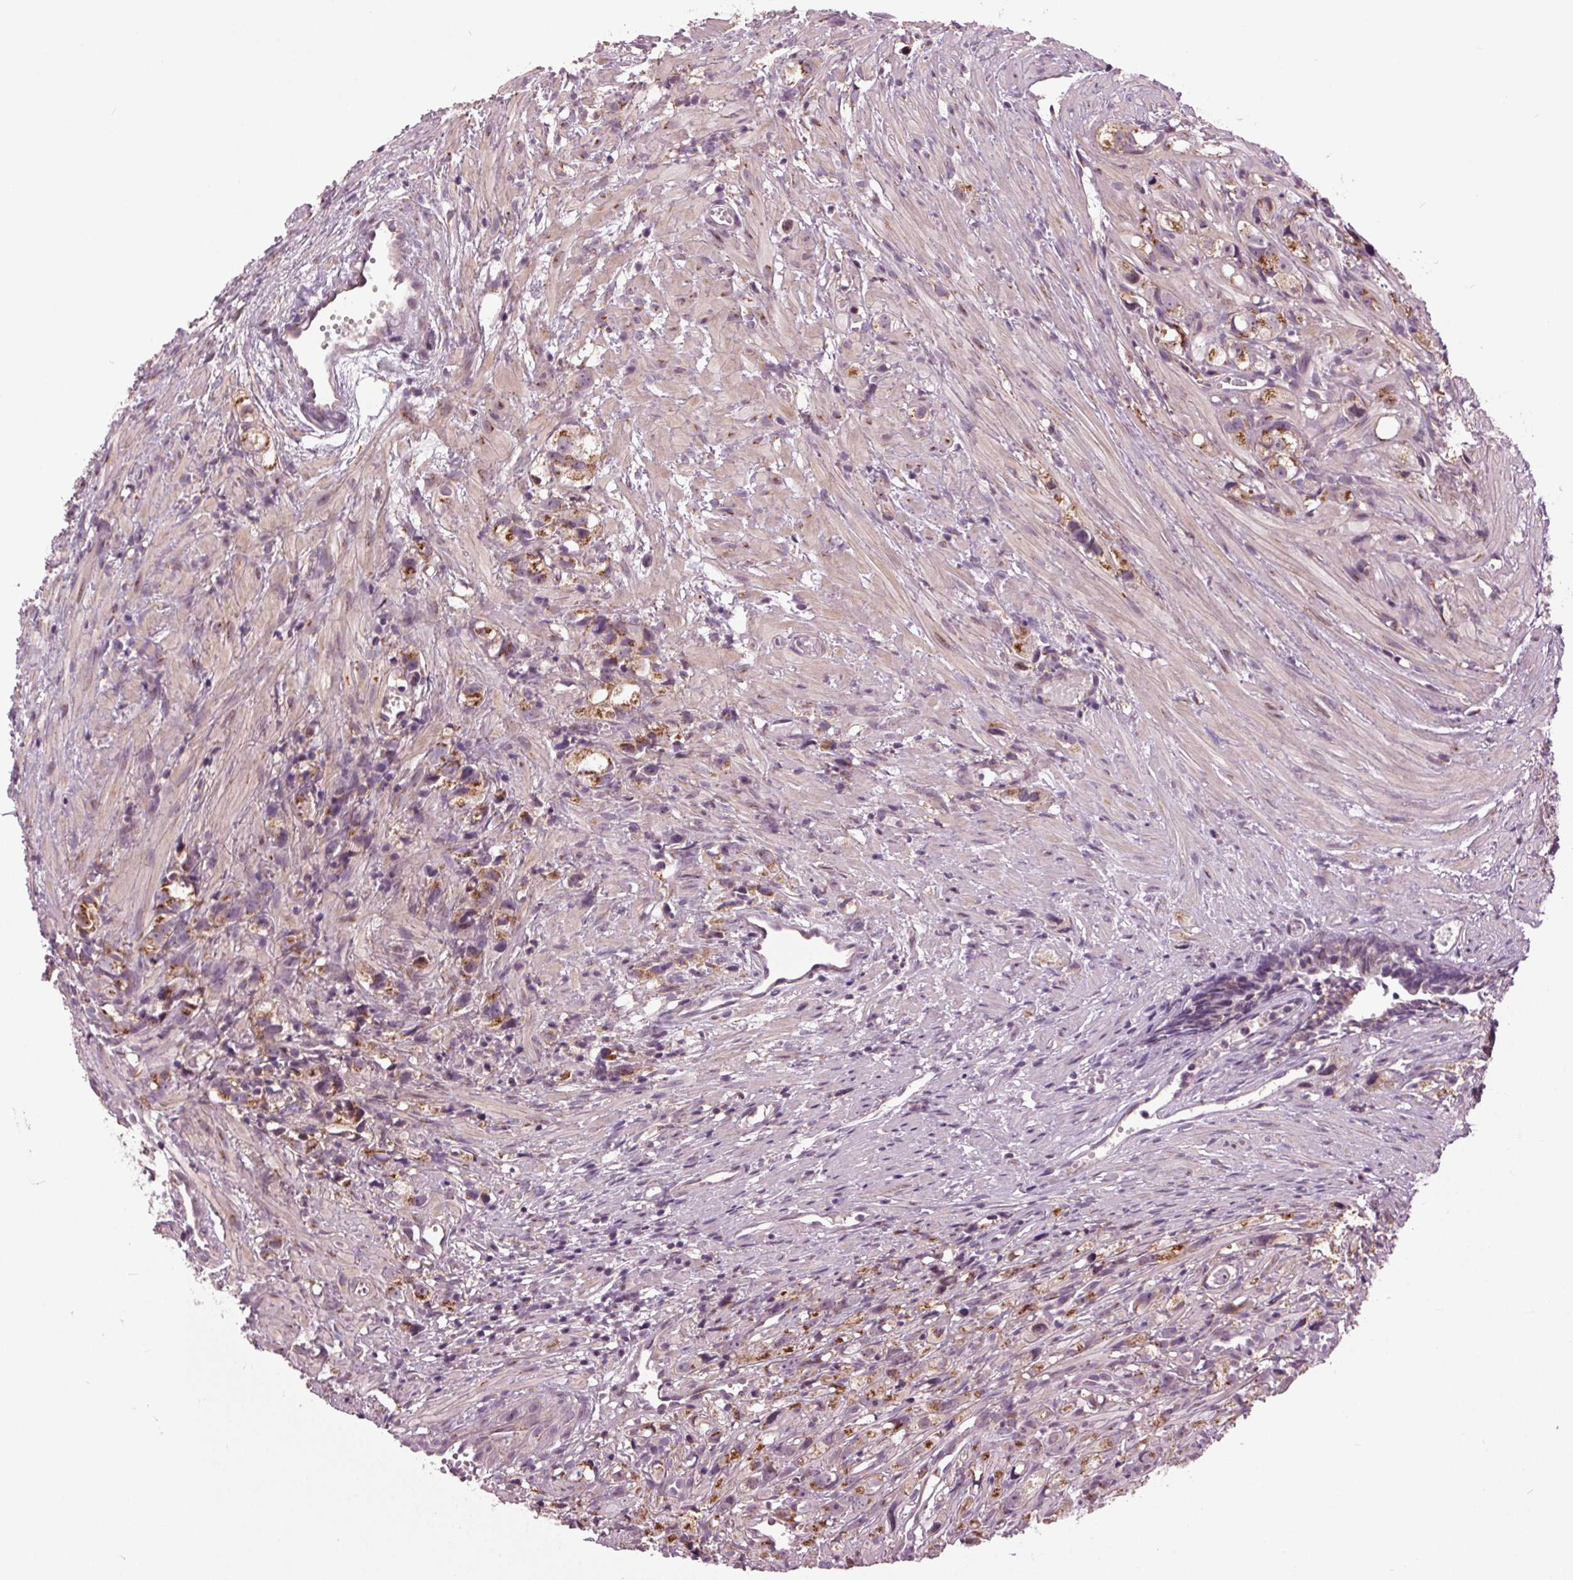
{"staining": {"intensity": "moderate", "quantity": ">75%", "location": "cytoplasmic/membranous"}, "tissue": "prostate cancer", "cell_type": "Tumor cells", "image_type": "cancer", "snomed": [{"axis": "morphology", "description": "Adenocarcinoma, High grade"}, {"axis": "topography", "description": "Prostate"}], "caption": "DAB immunohistochemical staining of human adenocarcinoma (high-grade) (prostate) displays moderate cytoplasmic/membranous protein positivity in about >75% of tumor cells. (DAB (3,3'-diaminobenzidine) IHC with brightfield microscopy, high magnification).", "gene": "BSDC1", "patient": {"sex": "male", "age": 75}}